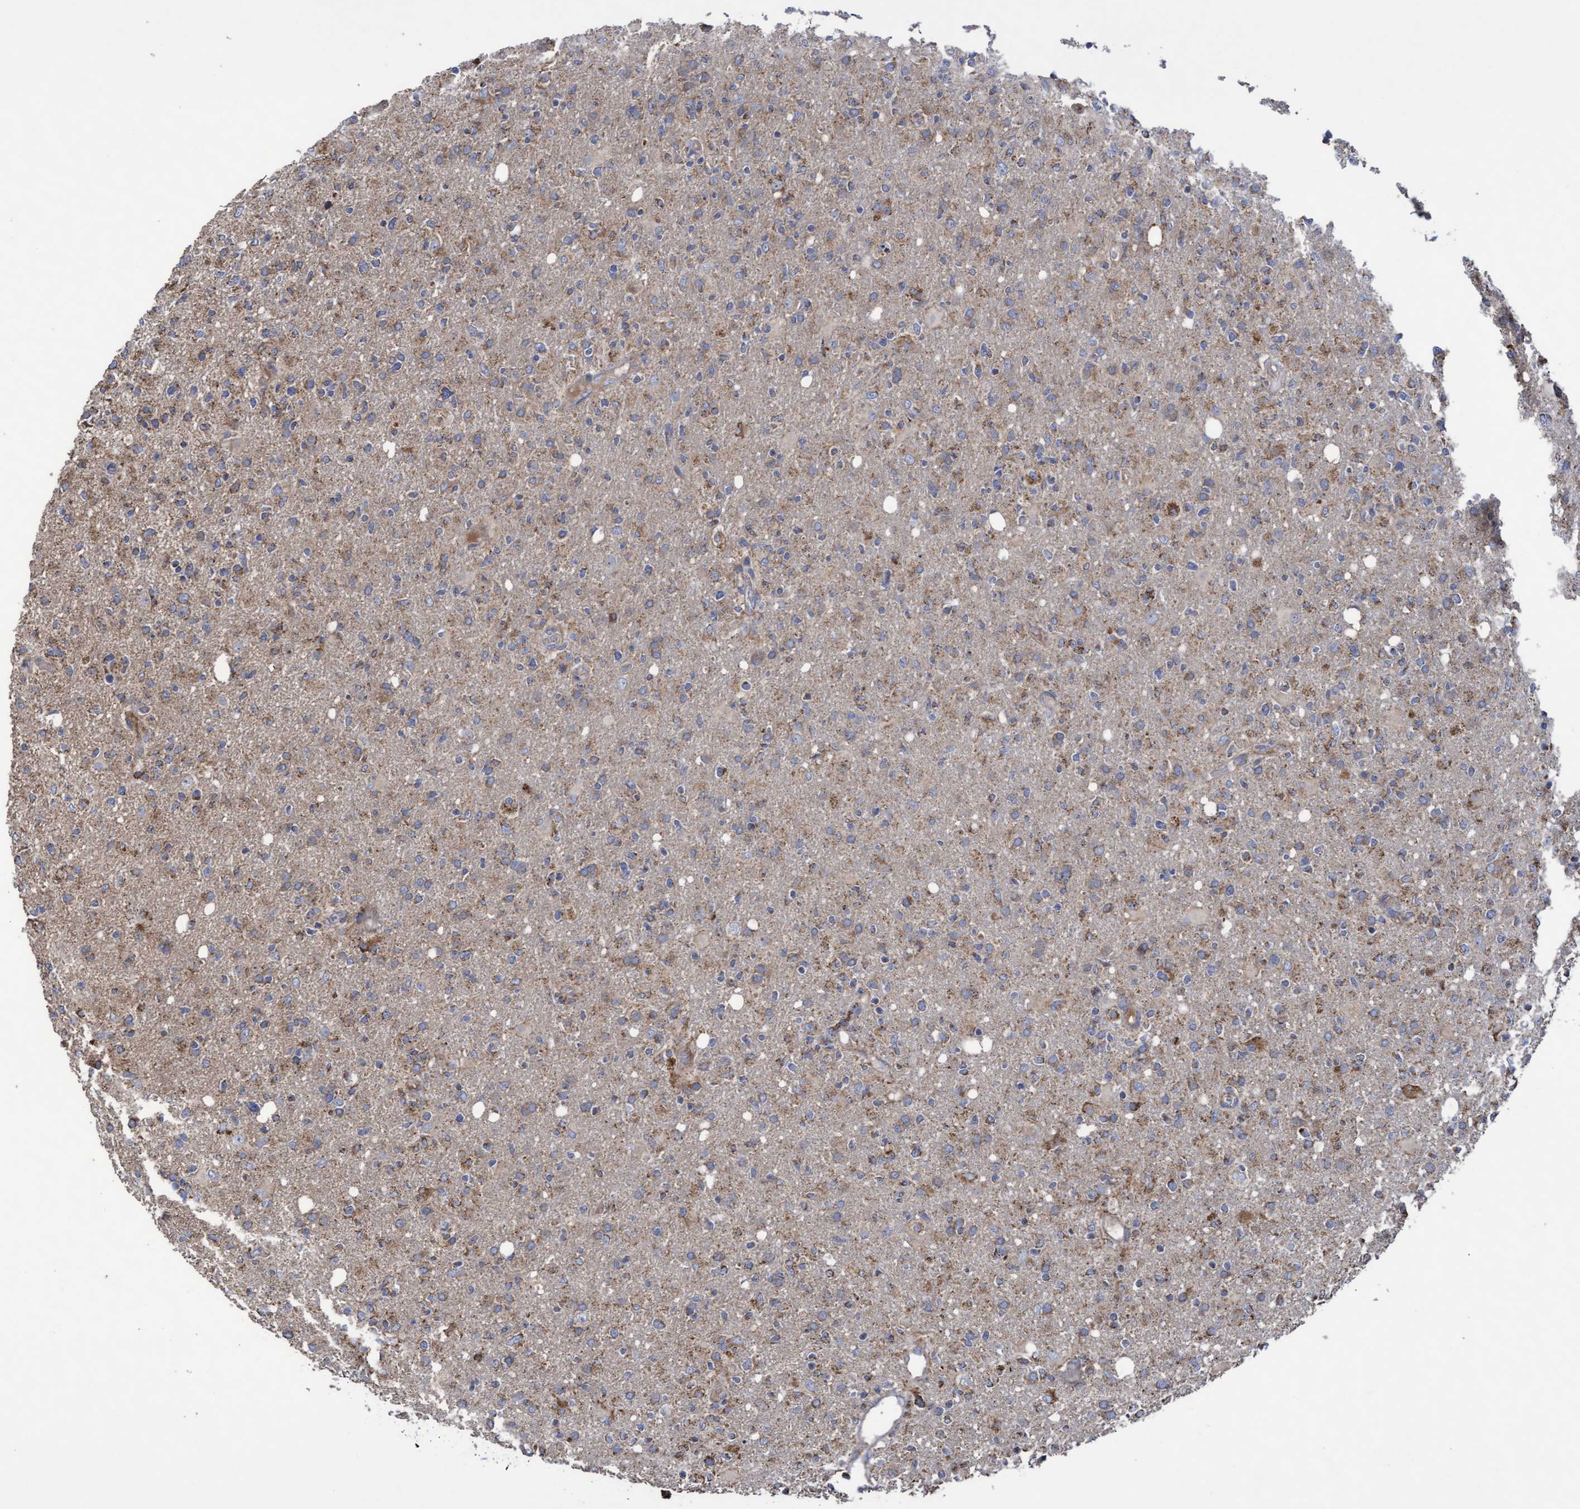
{"staining": {"intensity": "moderate", "quantity": ">75%", "location": "cytoplasmic/membranous"}, "tissue": "glioma", "cell_type": "Tumor cells", "image_type": "cancer", "snomed": [{"axis": "morphology", "description": "Glioma, malignant, High grade"}, {"axis": "topography", "description": "Brain"}], "caption": "Protein staining of glioma tissue shows moderate cytoplasmic/membranous expression in approximately >75% of tumor cells.", "gene": "COBL", "patient": {"sex": "female", "age": 57}}